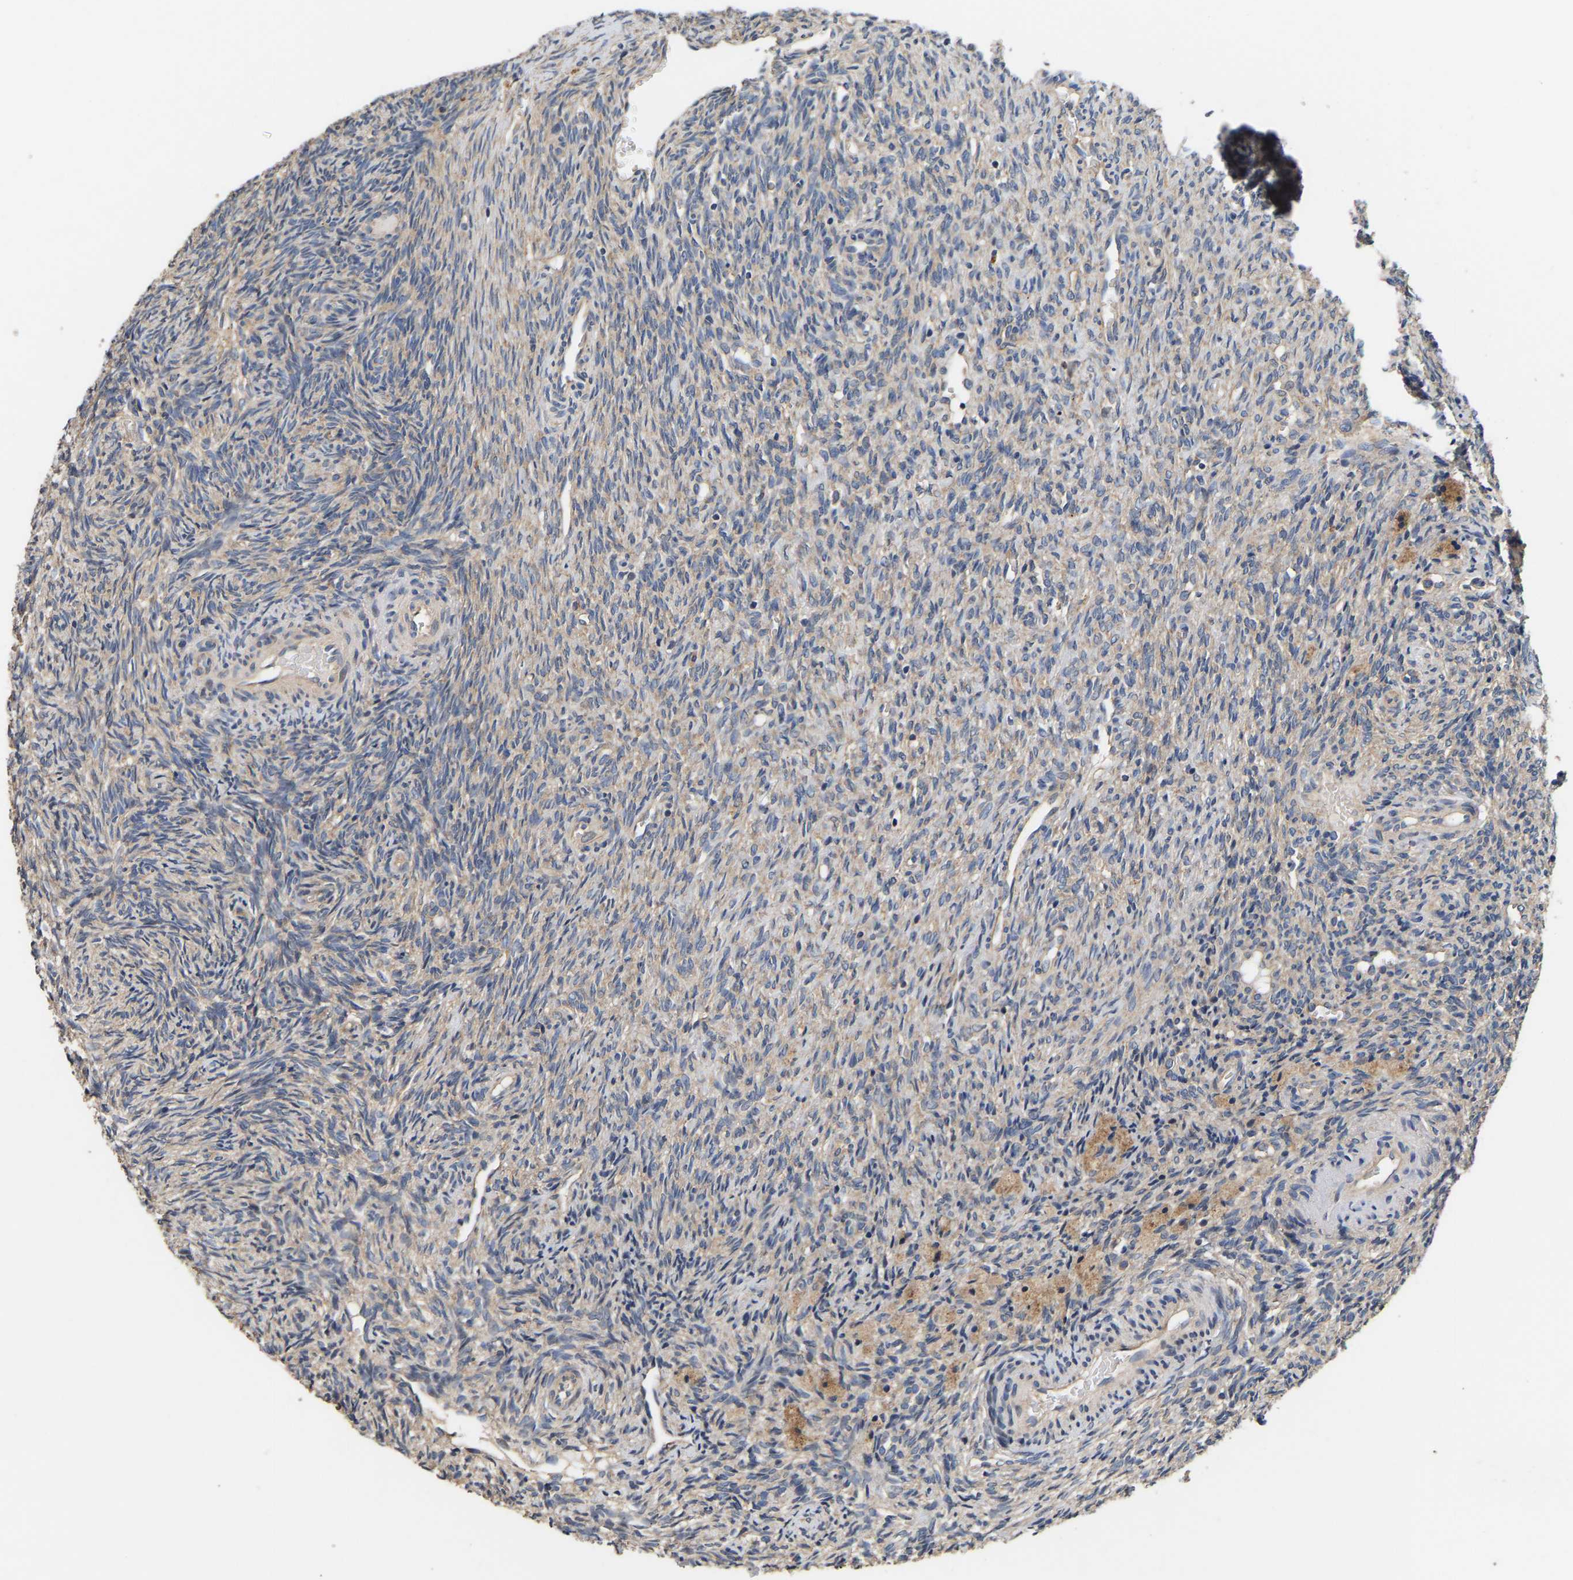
{"staining": {"intensity": "weak", "quantity": ">75%", "location": "cytoplasmic/membranous"}, "tissue": "ovary", "cell_type": "Follicle cells", "image_type": "normal", "snomed": [{"axis": "morphology", "description": "Normal tissue, NOS"}, {"axis": "topography", "description": "Ovary"}], "caption": "IHC (DAB) staining of benign ovary demonstrates weak cytoplasmic/membranous protein expression in about >75% of follicle cells. The staining was performed using DAB, with brown indicating positive protein expression. Nuclei are stained blue with hematoxylin.", "gene": "AIMP2", "patient": {"sex": "female", "age": 41}}